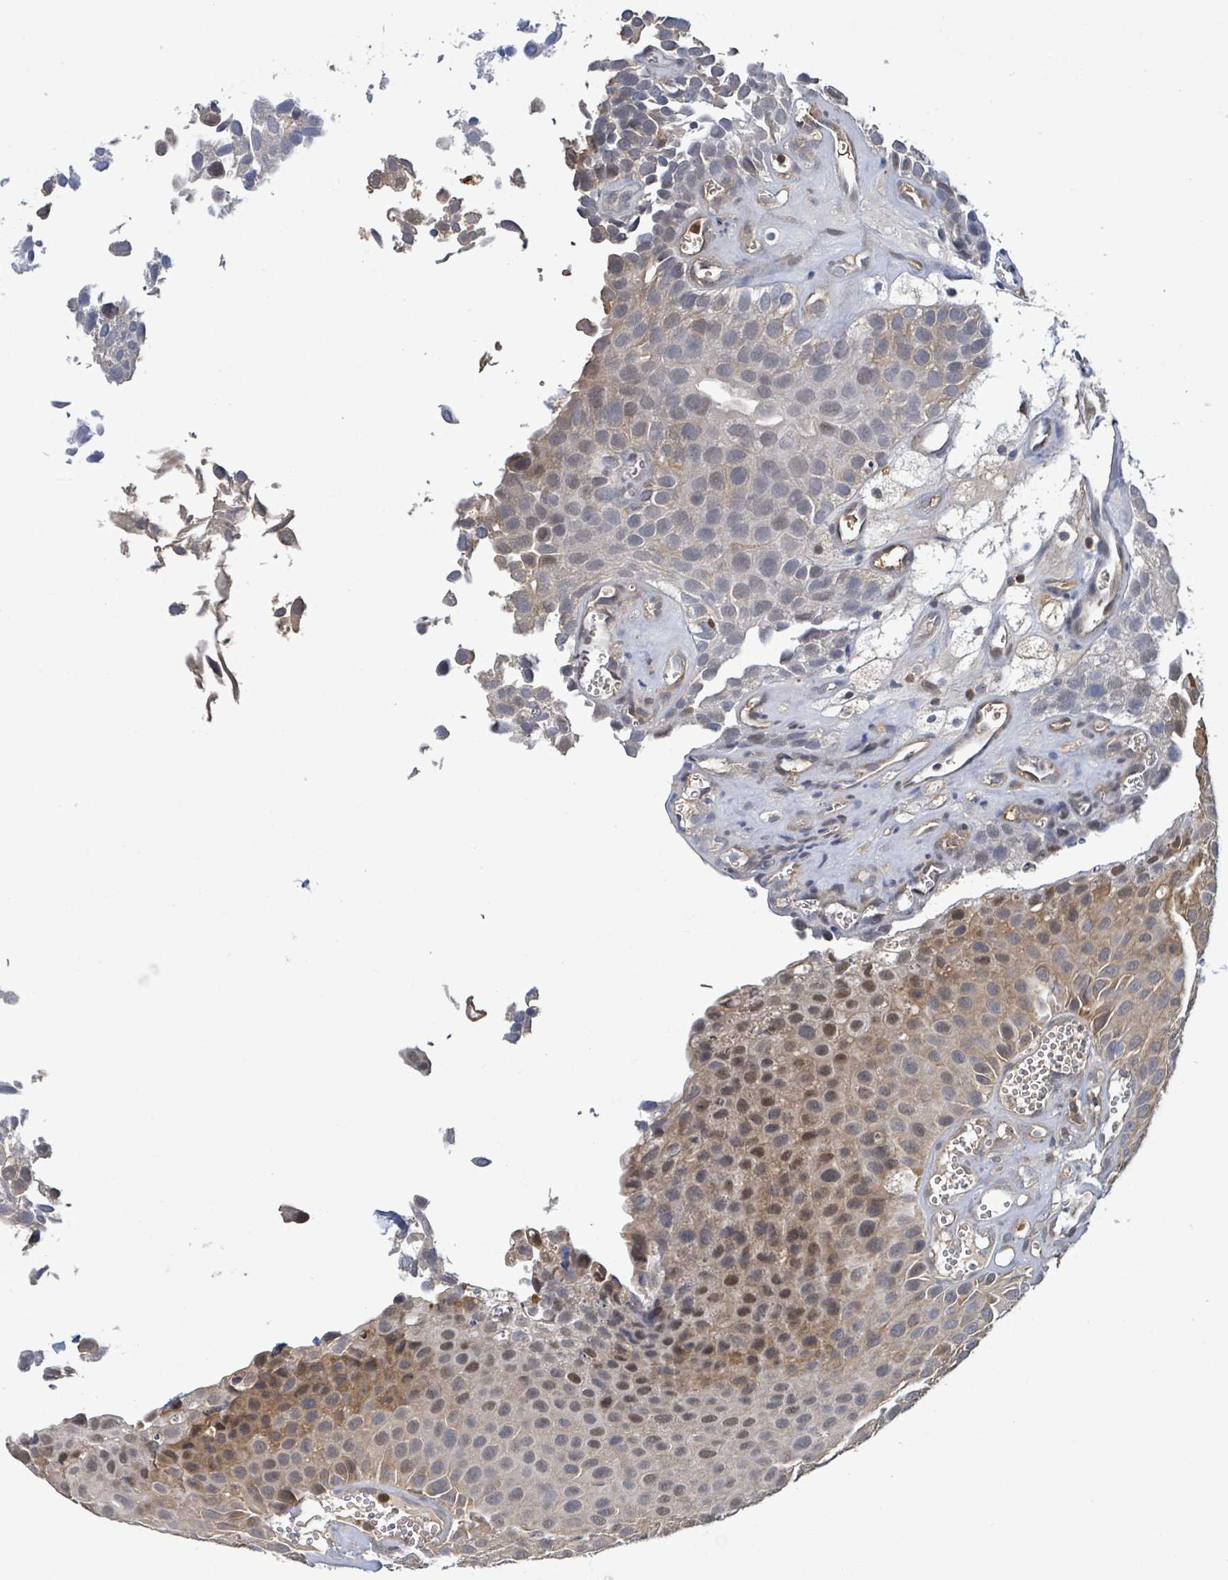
{"staining": {"intensity": "weak", "quantity": "<25%", "location": "cytoplasmic/membranous"}, "tissue": "urothelial cancer", "cell_type": "Tumor cells", "image_type": "cancer", "snomed": [{"axis": "morphology", "description": "Urothelial carcinoma, Low grade"}, {"axis": "topography", "description": "Urinary bladder"}], "caption": "This is an IHC micrograph of urothelial cancer. There is no positivity in tumor cells.", "gene": "PGAM1", "patient": {"sex": "male", "age": 88}}